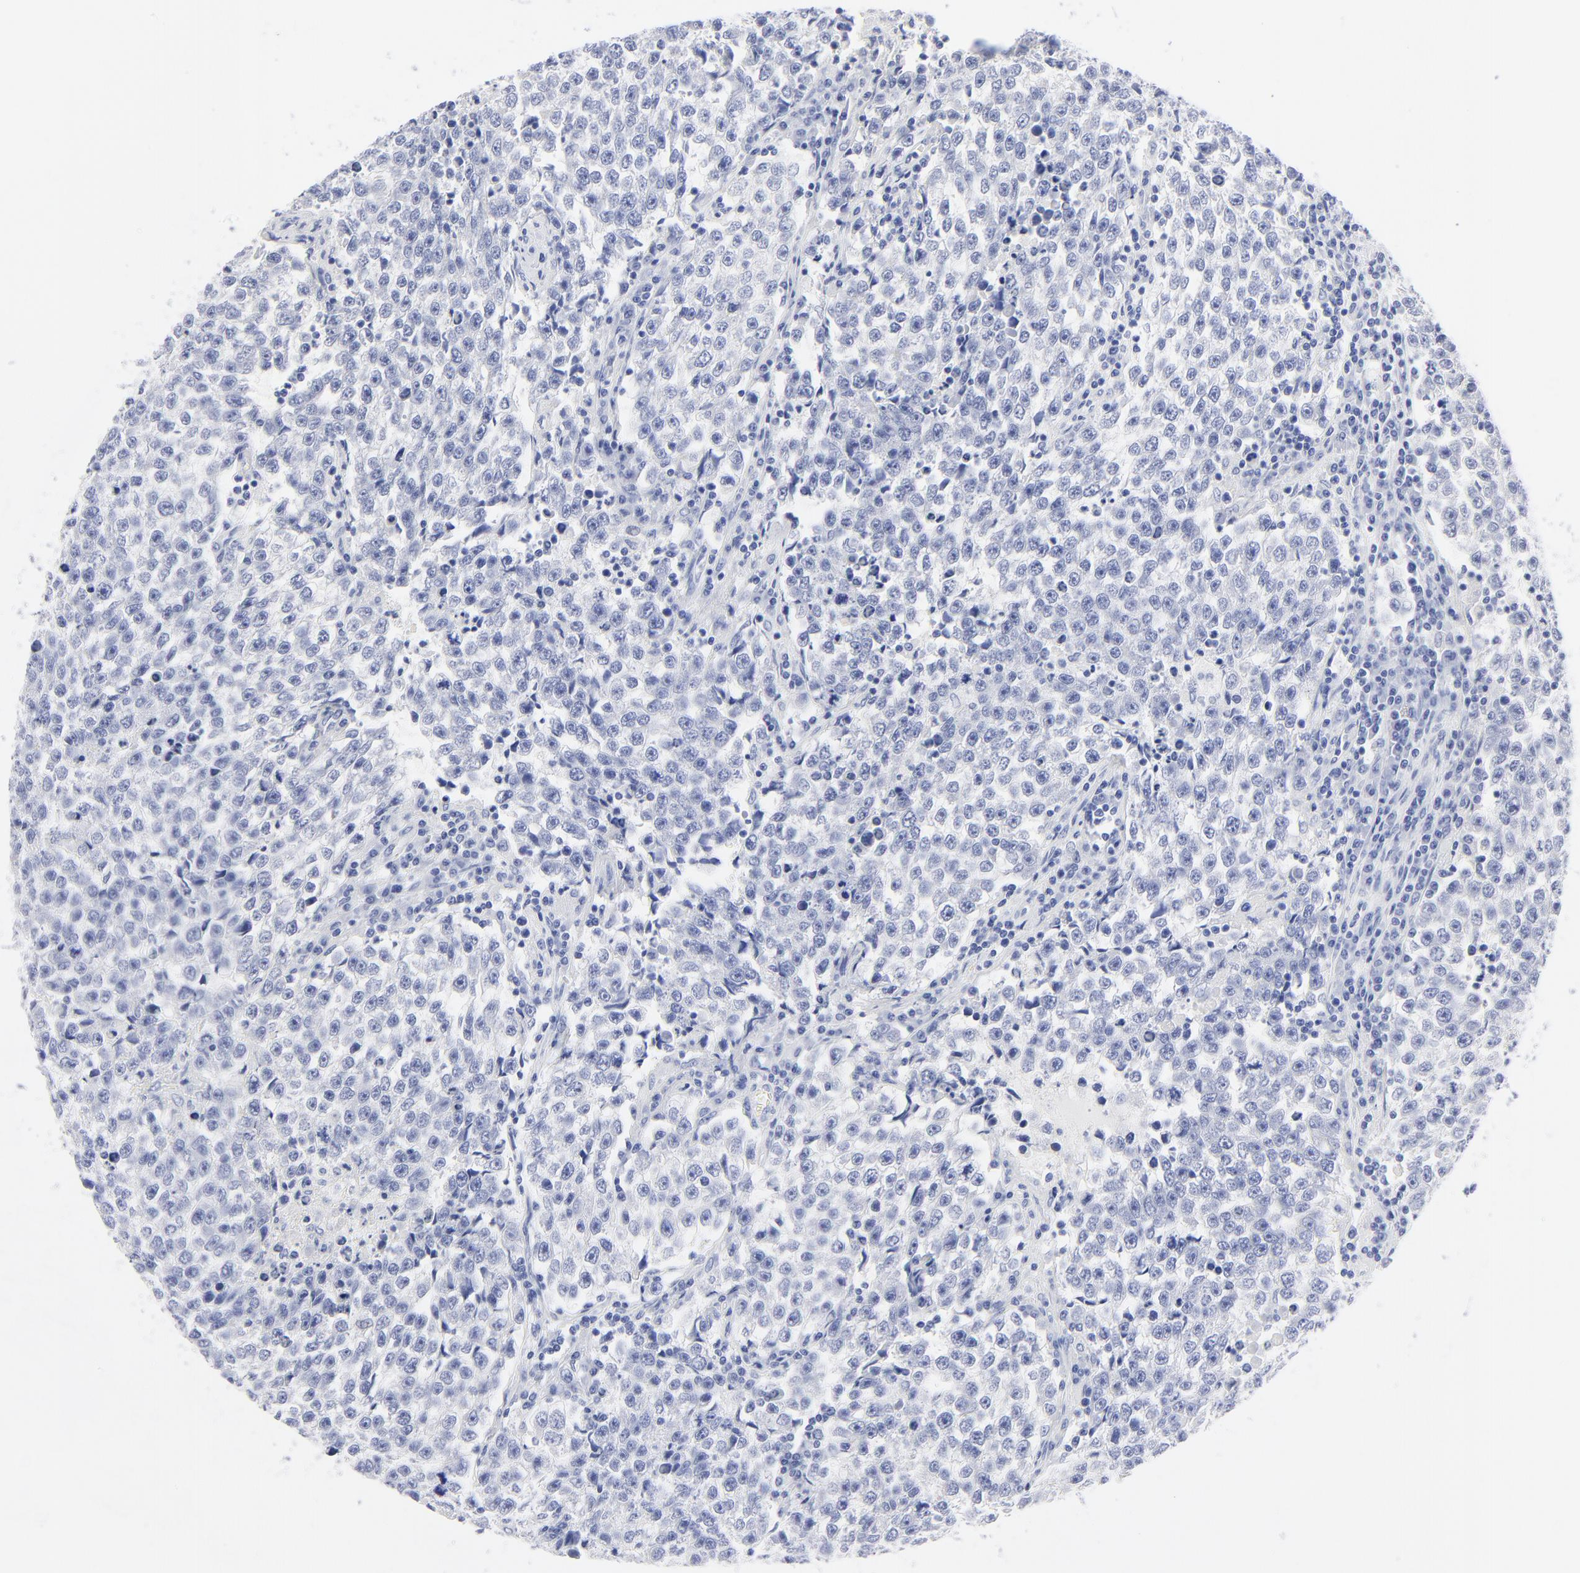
{"staining": {"intensity": "negative", "quantity": "none", "location": "none"}, "tissue": "testis cancer", "cell_type": "Tumor cells", "image_type": "cancer", "snomed": [{"axis": "morphology", "description": "Seminoma, NOS"}, {"axis": "topography", "description": "Testis"}], "caption": "This image is of testis cancer (seminoma) stained with immunohistochemistry (IHC) to label a protein in brown with the nuclei are counter-stained blue. There is no staining in tumor cells. (DAB immunohistochemistry (IHC) visualized using brightfield microscopy, high magnification).", "gene": "PSD3", "patient": {"sex": "male", "age": 36}}